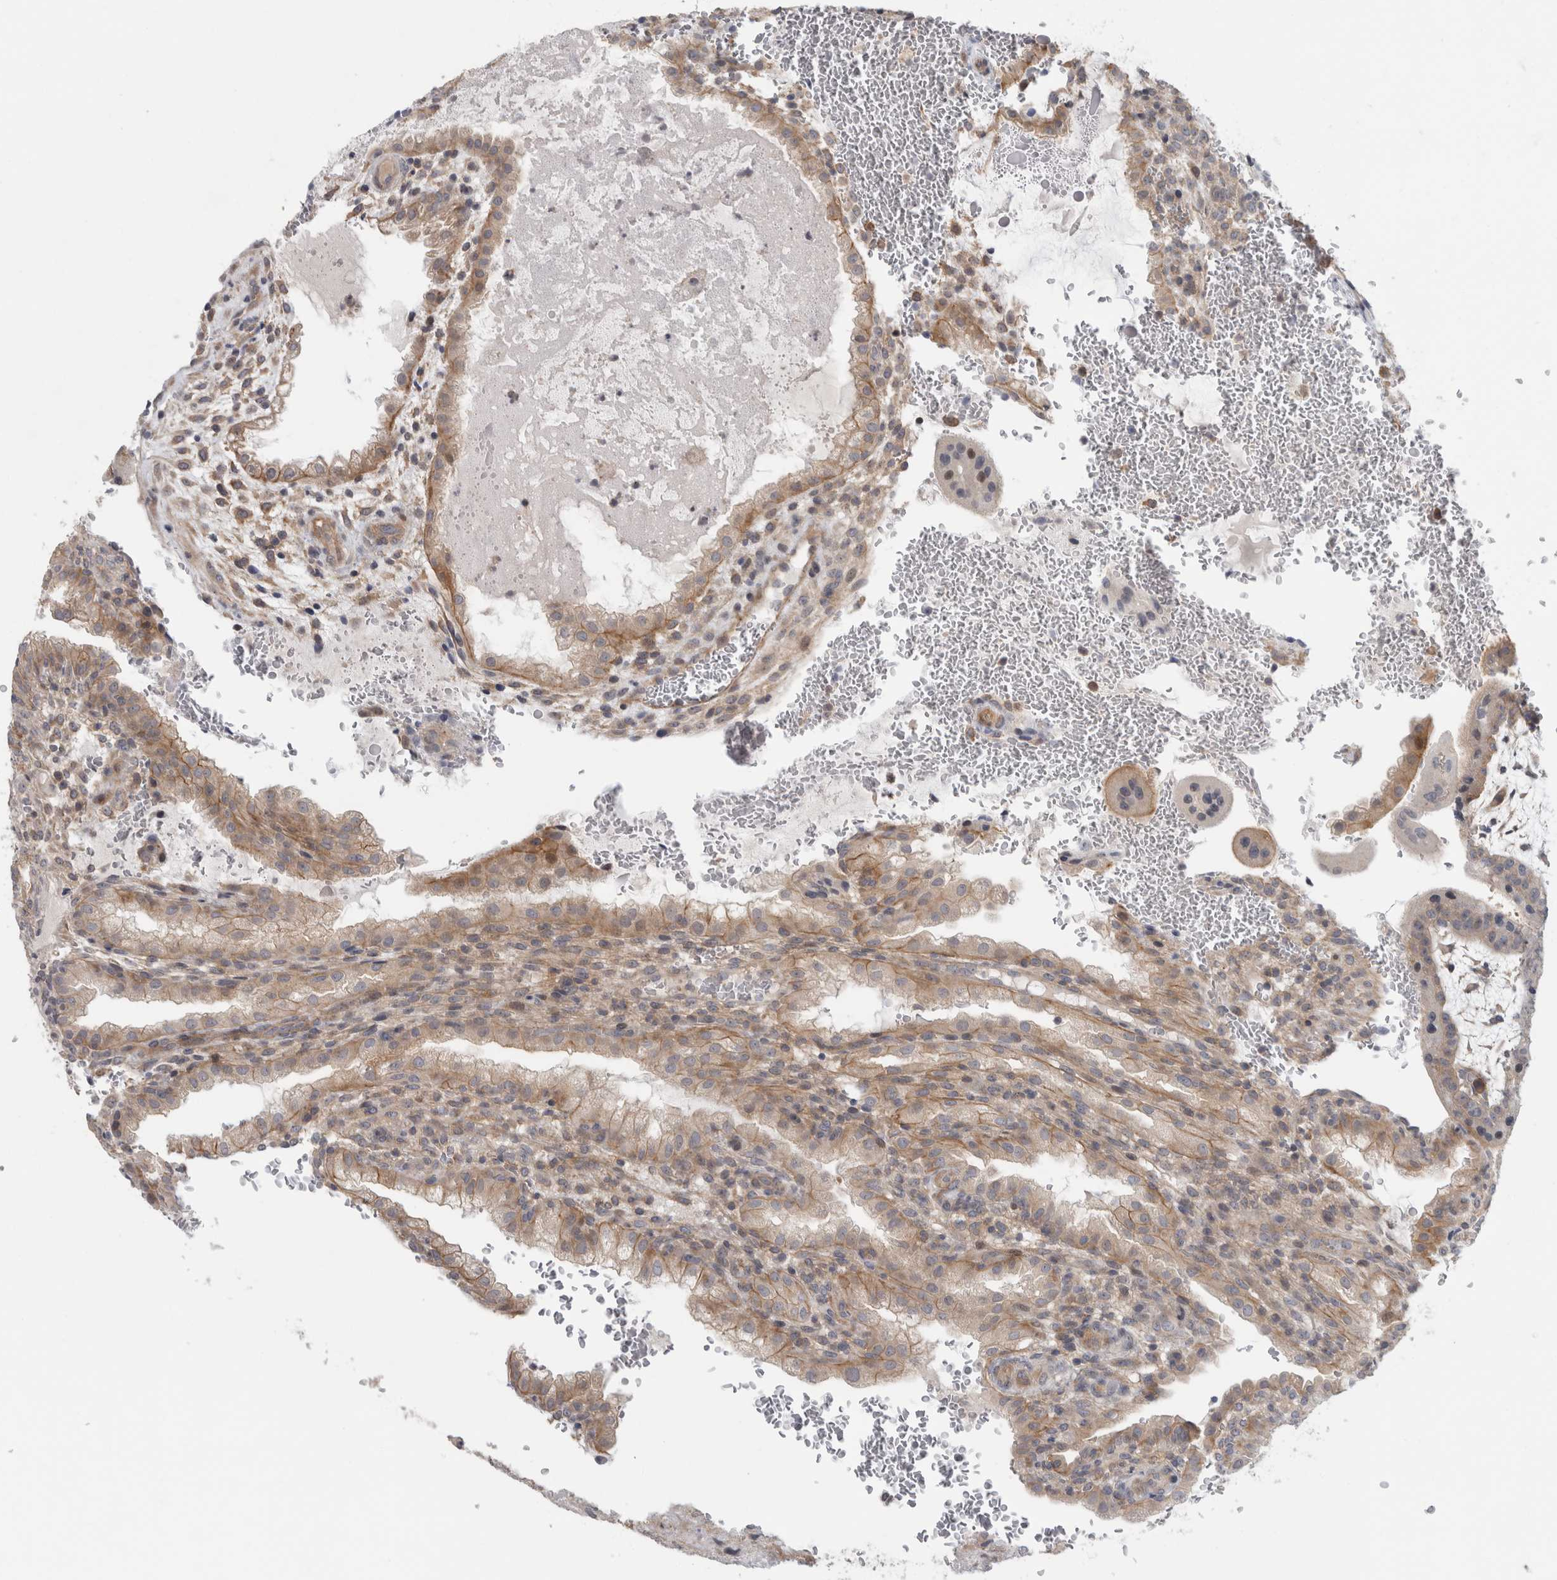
{"staining": {"intensity": "moderate", "quantity": ">75%", "location": "cytoplasmic/membranous"}, "tissue": "placenta", "cell_type": "Decidual cells", "image_type": "normal", "snomed": [{"axis": "morphology", "description": "Normal tissue, NOS"}, {"axis": "topography", "description": "Placenta"}], "caption": "Protein positivity by immunohistochemistry shows moderate cytoplasmic/membranous expression in about >75% of decidual cells in normal placenta. (DAB (3,3'-diaminobenzidine) IHC, brown staining for protein, blue staining for nuclei).", "gene": "ZNF804B", "patient": {"sex": "female", "age": 35}}